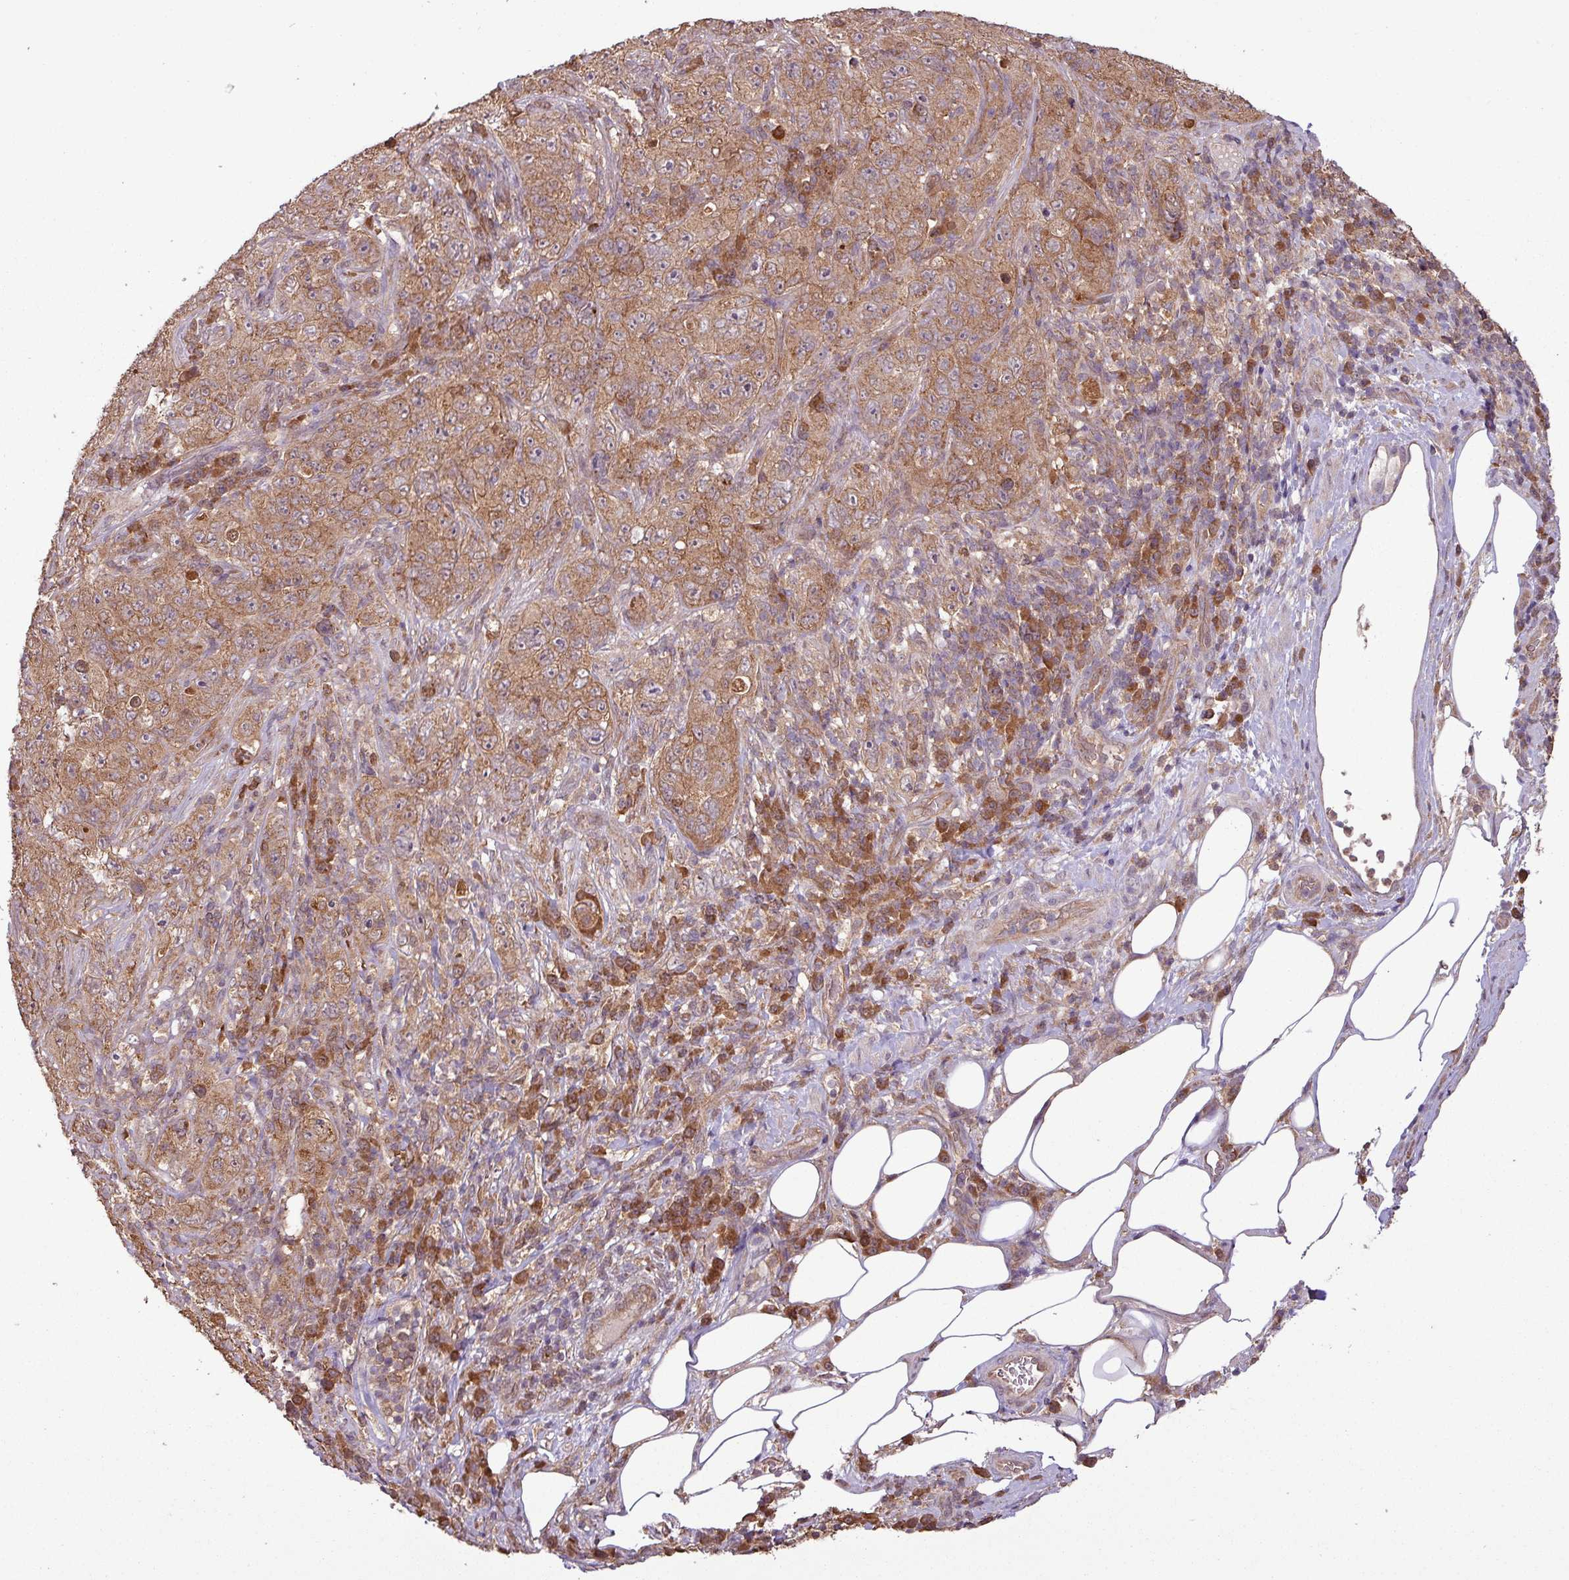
{"staining": {"intensity": "weak", "quantity": ">75%", "location": "cytoplasmic/membranous"}, "tissue": "pancreatic cancer", "cell_type": "Tumor cells", "image_type": "cancer", "snomed": [{"axis": "morphology", "description": "Adenocarcinoma, NOS"}, {"axis": "topography", "description": "Pancreas"}], "caption": "Human pancreatic adenocarcinoma stained with a brown dye reveals weak cytoplasmic/membranous positive positivity in approximately >75% of tumor cells.", "gene": "NT5C3A", "patient": {"sex": "male", "age": 68}}